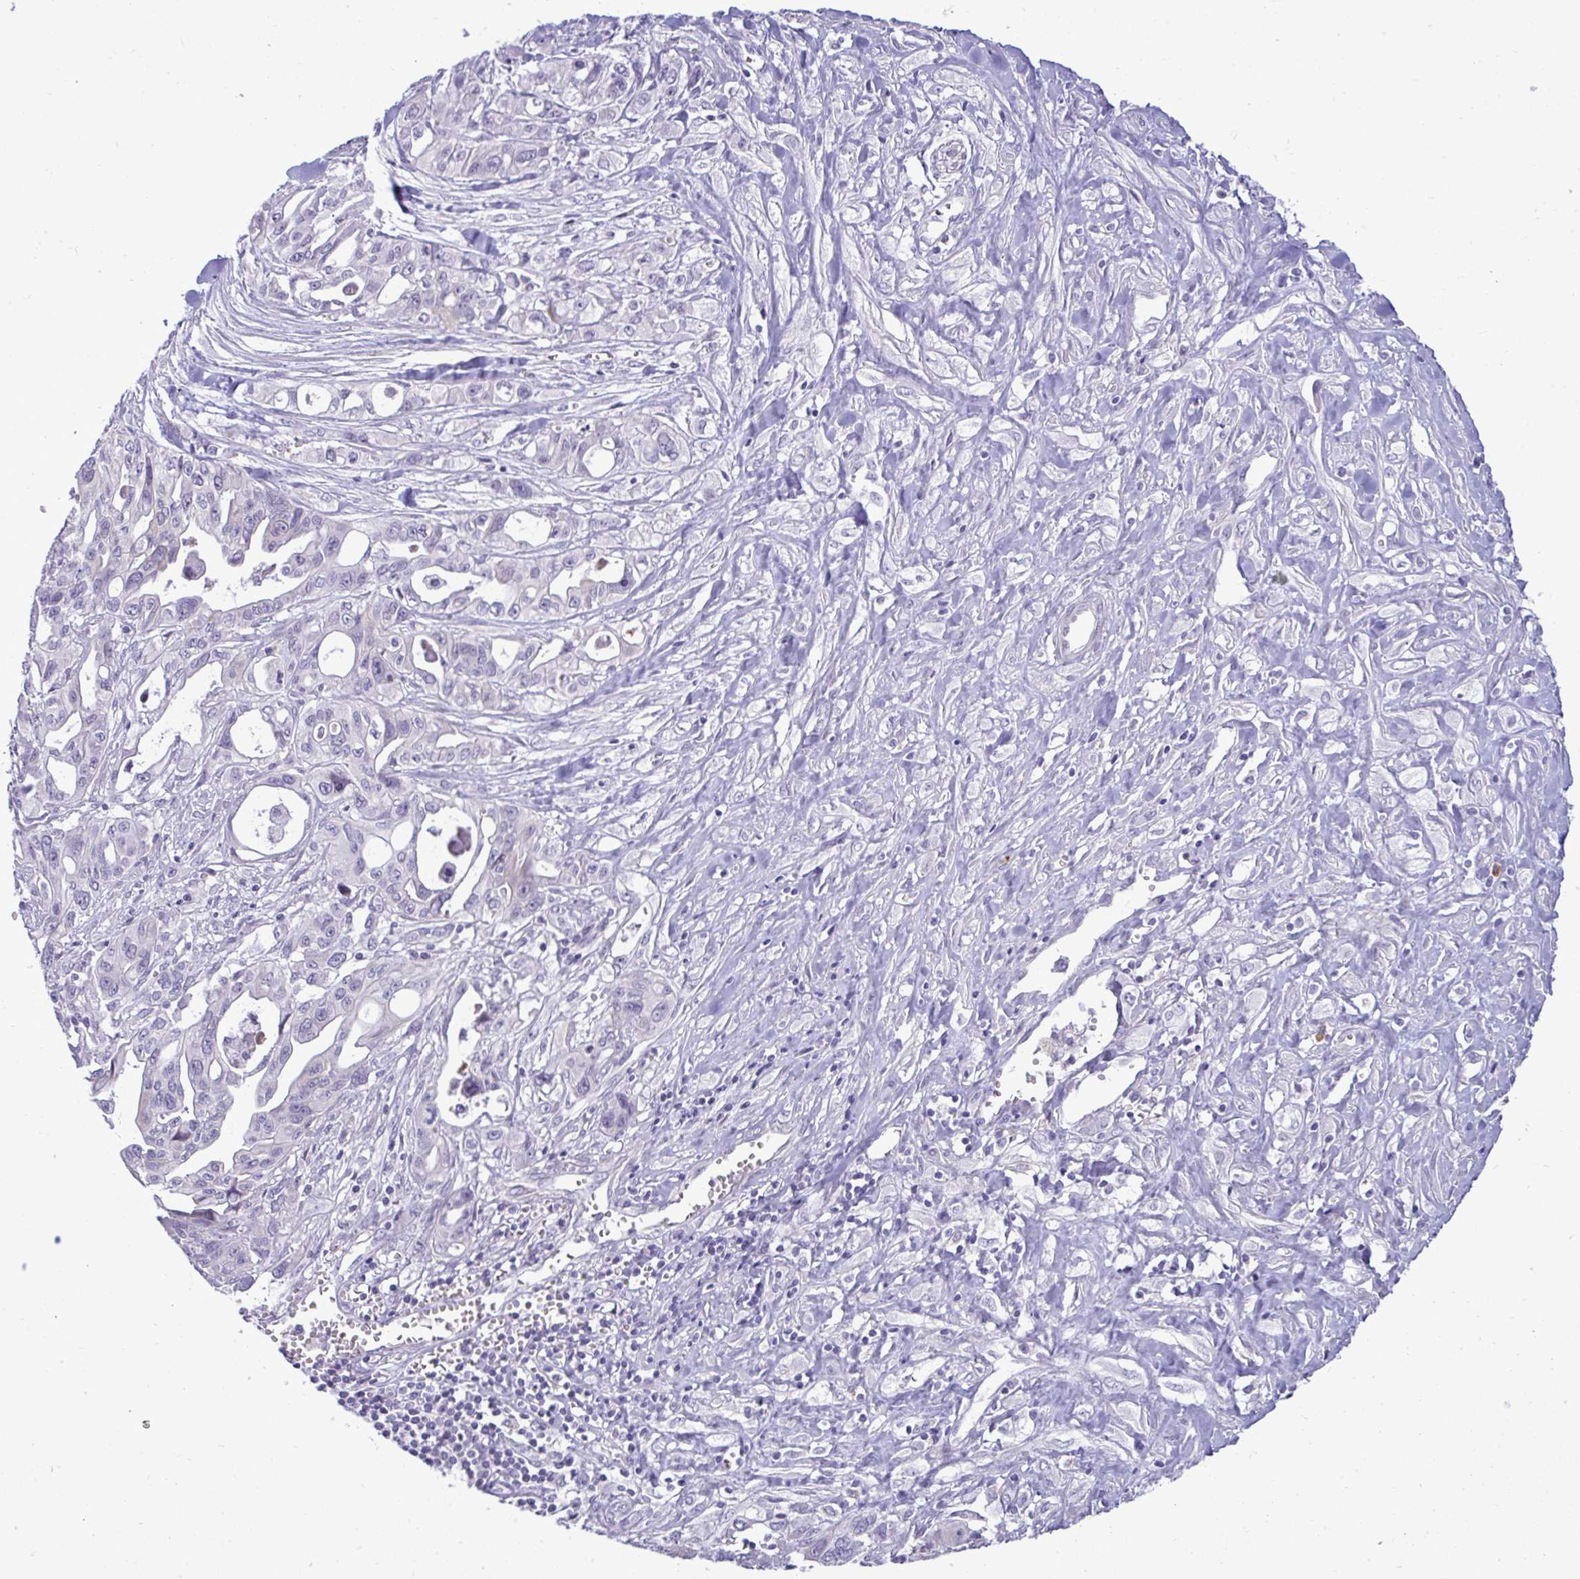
{"staining": {"intensity": "negative", "quantity": "none", "location": "none"}, "tissue": "pancreatic cancer", "cell_type": "Tumor cells", "image_type": "cancer", "snomed": [{"axis": "morphology", "description": "Adenocarcinoma, NOS"}, {"axis": "topography", "description": "Pancreas"}], "caption": "Micrograph shows no protein expression in tumor cells of pancreatic adenocarcinoma tissue.", "gene": "SPAG1", "patient": {"sex": "female", "age": 47}}